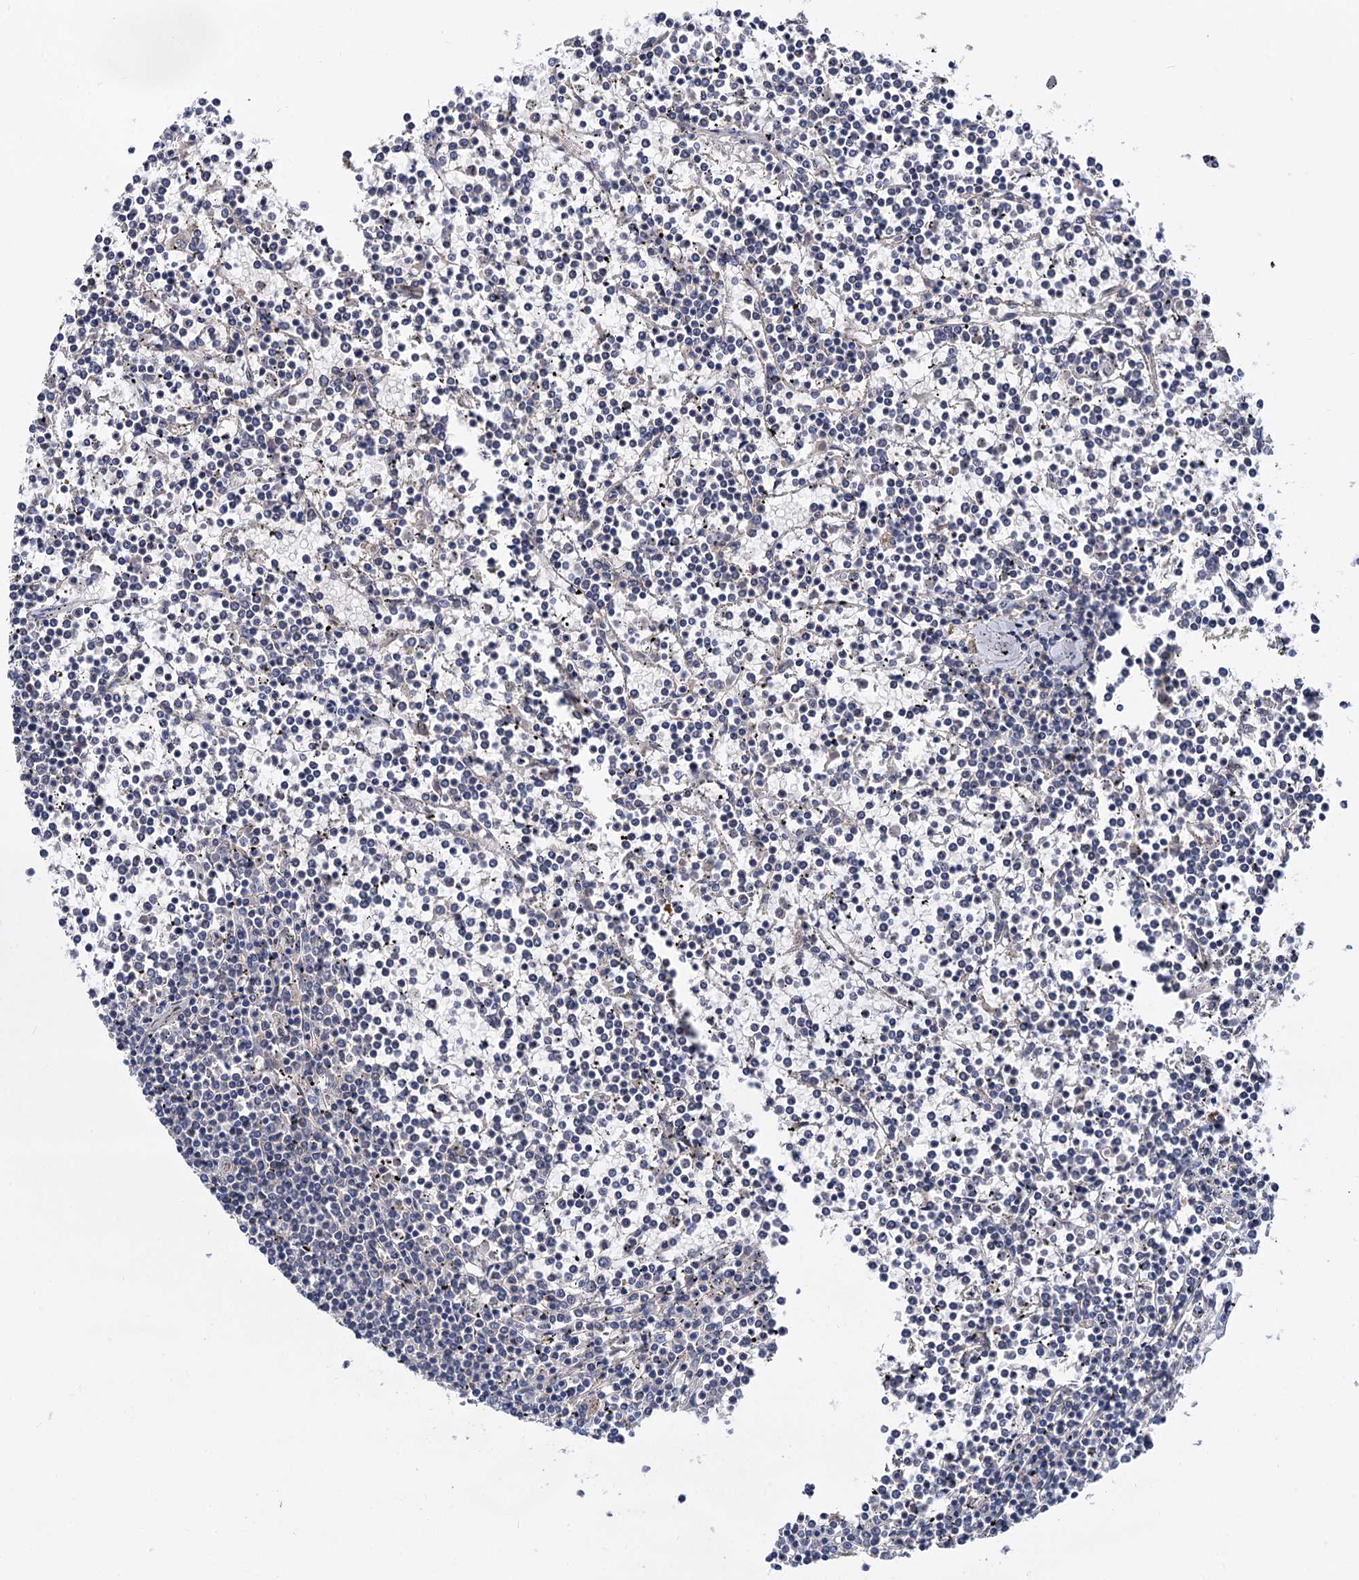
{"staining": {"intensity": "negative", "quantity": "none", "location": "none"}, "tissue": "lymphoma", "cell_type": "Tumor cells", "image_type": "cancer", "snomed": [{"axis": "morphology", "description": "Malignant lymphoma, non-Hodgkin's type, Low grade"}, {"axis": "topography", "description": "Spleen"}], "caption": "Tumor cells are negative for brown protein staining in low-grade malignant lymphoma, non-Hodgkin's type. The staining was performed using DAB (3,3'-diaminobenzidine) to visualize the protein expression in brown, while the nuclei were stained in blue with hematoxylin (Magnification: 20x).", "gene": "SNX15", "patient": {"sex": "female", "age": 19}}